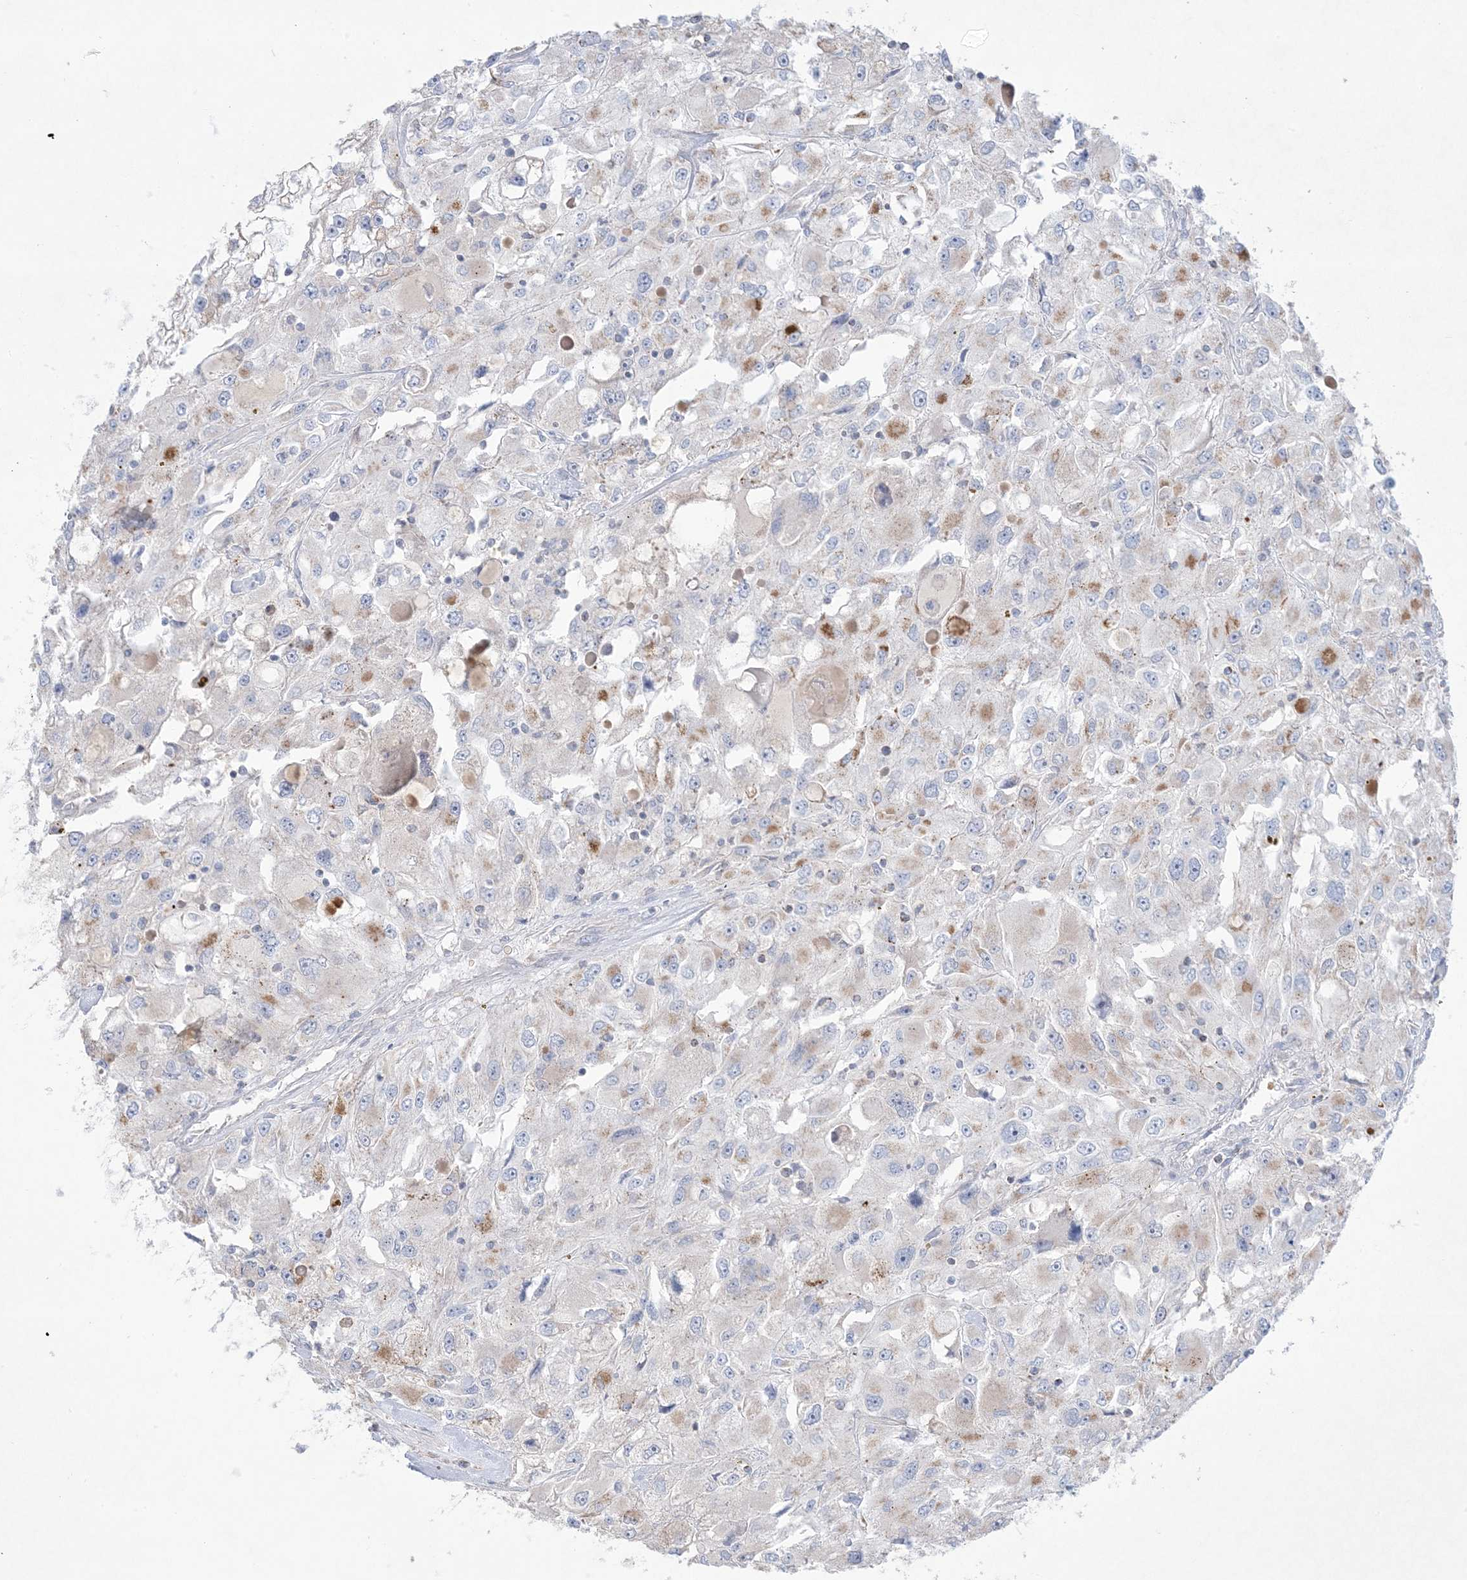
{"staining": {"intensity": "moderate", "quantity": "<25%", "location": "cytoplasmic/membranous"}, "tissue": "renal cancer", "cell_type": "Tumor cells", "image_type": "cancer", "snomed": [{"axis": "morphology", "description": "Adenocarcinoma, NOS"}, {"axis": "topography", "description": "Kidney"}], "caption": "Immunohistochemistry (IHC) of renal cancer exhibits low levels of moderate cytoplasmic/membranous positivity in approximately <25% of tumor cells.", "gene": "KCTD6", "patient": {"sex": "female", "age": 52}}